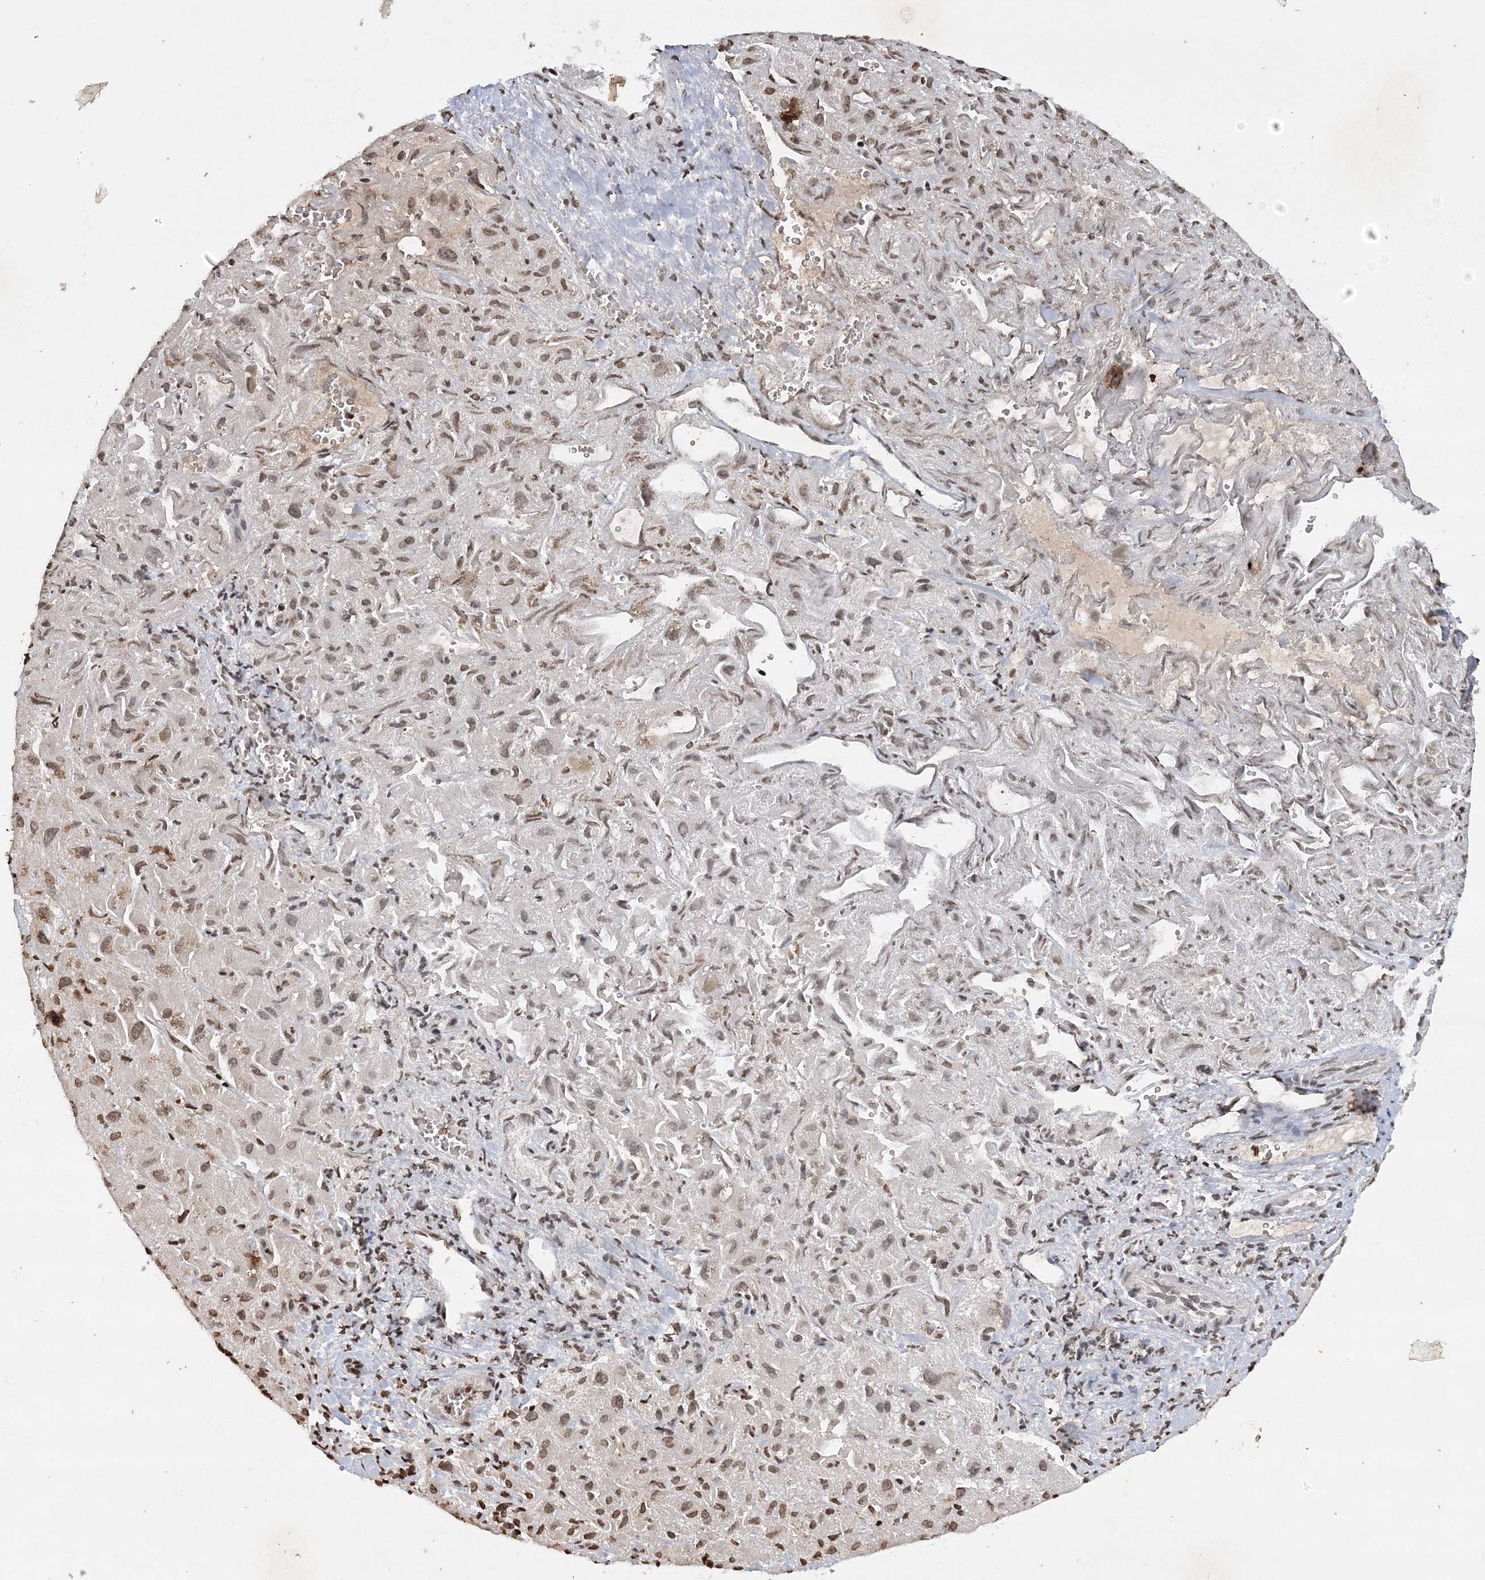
{"staining": {"intensity": "weak", "quantity": ">75%", "location": "nuclear"}, "tissue": "liver cancer", "cell_type": "Tumor cells", "image_type": "cancer", "snomed": [{"axis": "morphology", "description": "Cholangiocarcinoma"}, {"axis": "topography", "description": "Liver"}], "caption": "Protein staining of cholangiocarcinoma (liver) tissue exhibits weak nuclear staining in about >75% of tumor cells. The protein of interest is stained brown, and the nuclei are stained in blue (DAB IHC with brightfield microscopy, high magnification).", "gene": "NEDD9", "patient": {"sex": "female", "age": 52}}